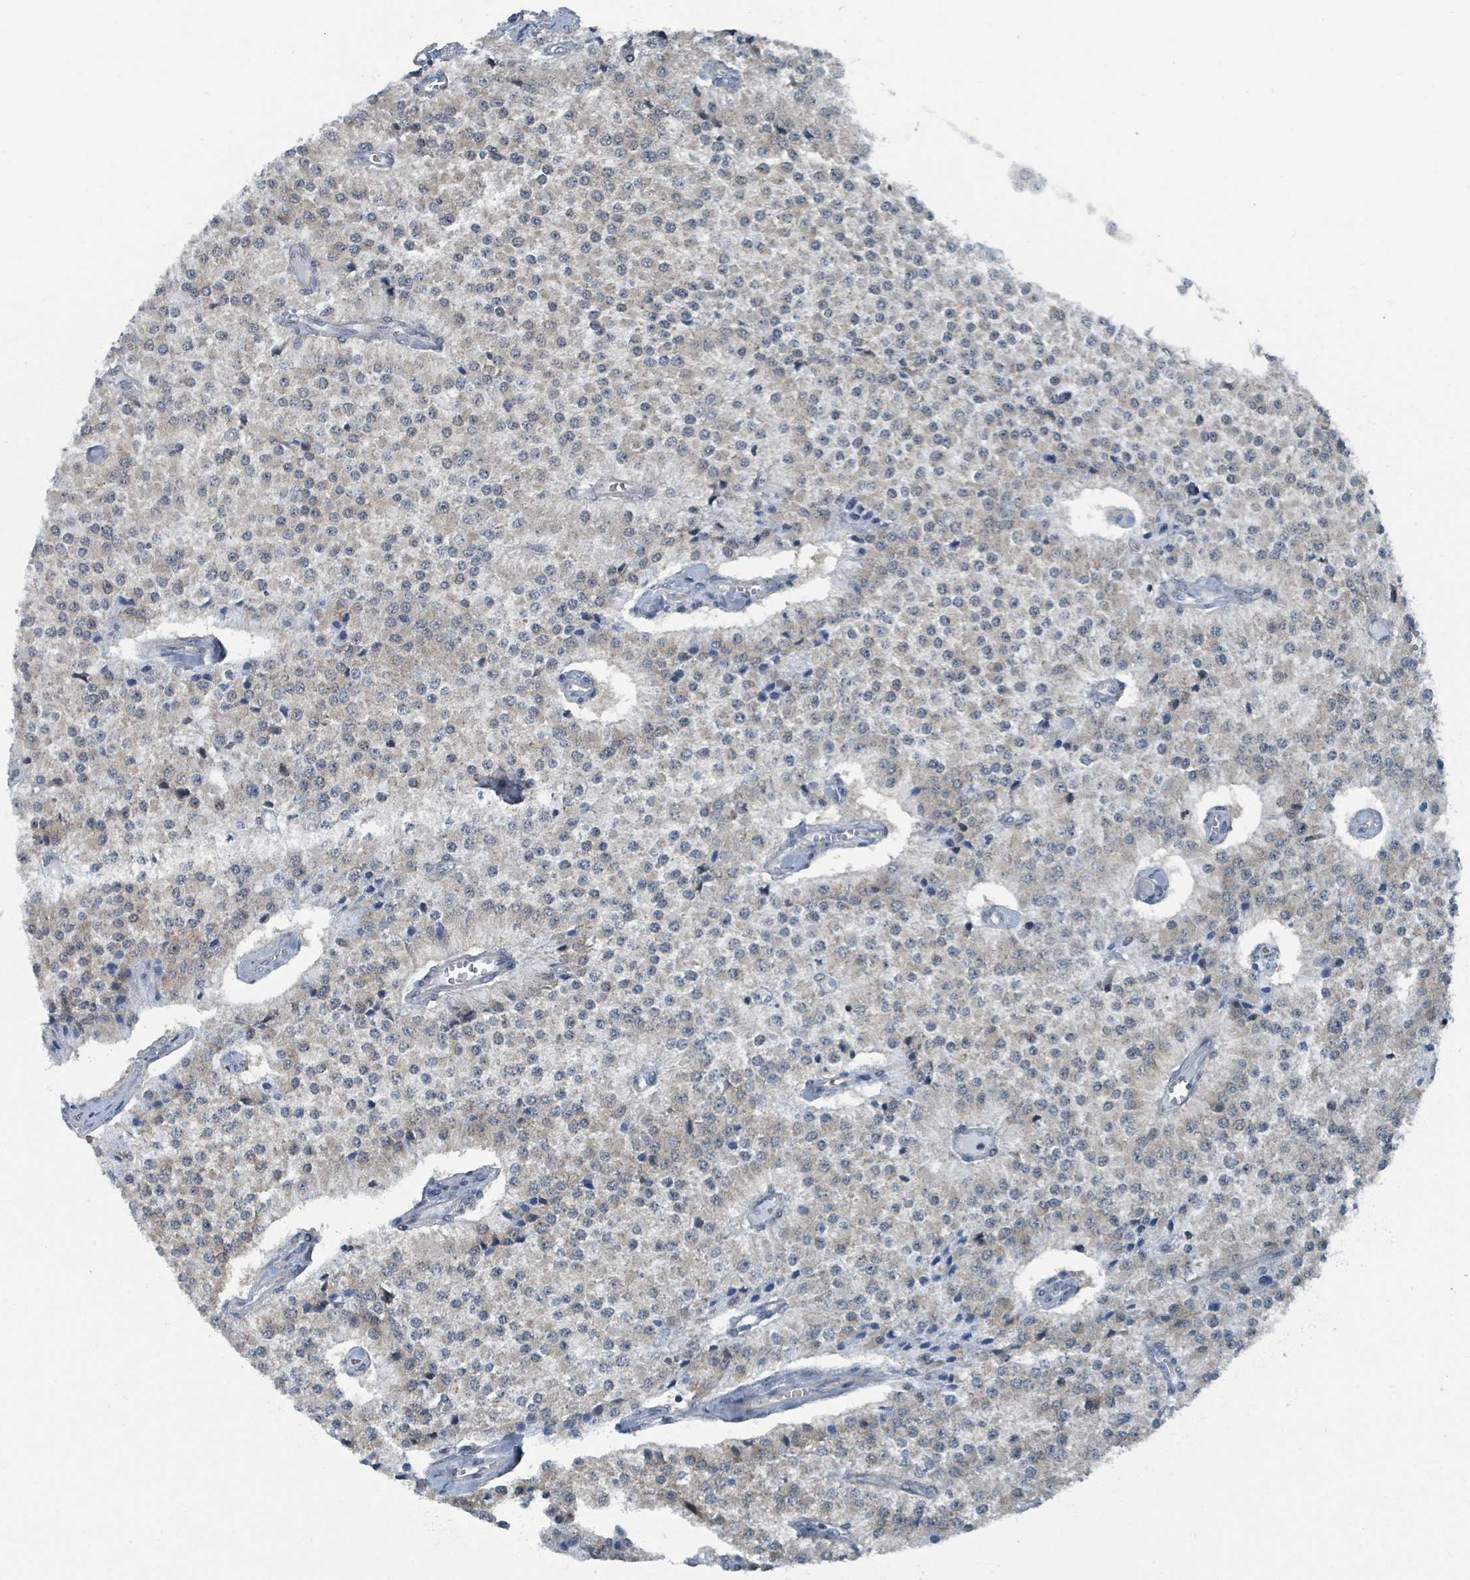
{"staining": {"intensity": "weak", "quantity": "<25%", "location": "cytoplasmic/membranous"}, "tissue": "carcinoid", "cell_type": "Tumor cells", "image_type": "cancer", "snomed": [{"axis": "morphology", "description": "Carcinoid, malignant, NOS"}, {"axis": "topography", "description": "Colon"}], "caption": "Malignant carcinoid stained for a protein using immunohistochemistry (IHC) displays no staining tumor cells.", "gene": "GOLGA7", "patient": {"sex": "female", "age": 52}}